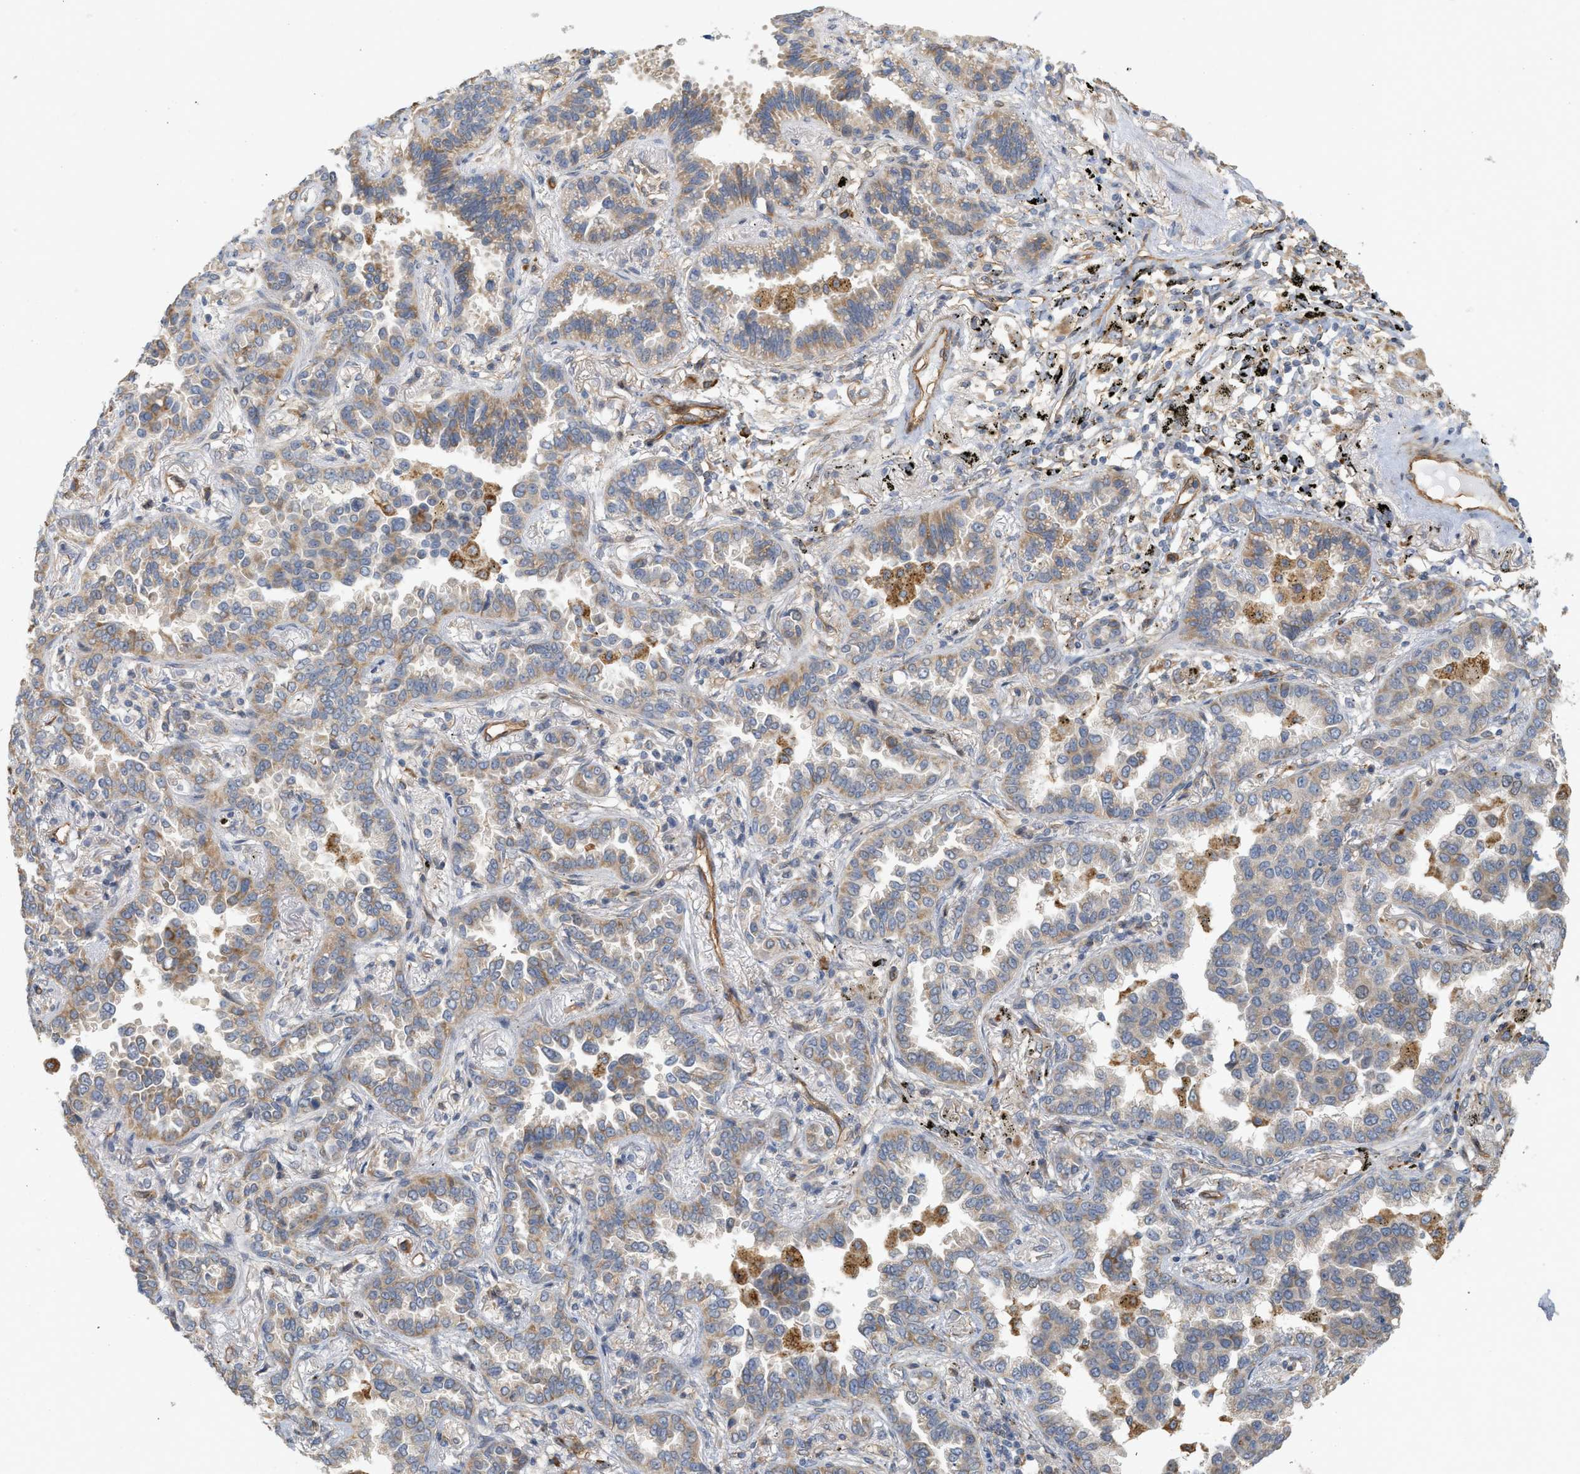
{"staining": {"intensity": "moderate", "quantity": ">75%", "location": "cytoplasmic/membranous"}, "tissue": "lung cancer", "cell_type": "Tumor cells", "image_type": "cancer", "snomed": [{"axis": "morphology", "description": "Normal tissue, NOS"}, {"axis": "morphology", "description": "Adenocarcinoma, NOS"}, {"axis": "topography", "description": "Lung"}], "caption": "Protein analysis of lung cancer tissue exhibits moderate cytoplasmic/membranous positivity in about >75% of tumor cells. The protein is shown in brown color, while the nuclei are stained blue.", "gene": "SVOP", "patient": {"sex": "male", "age": 59}}